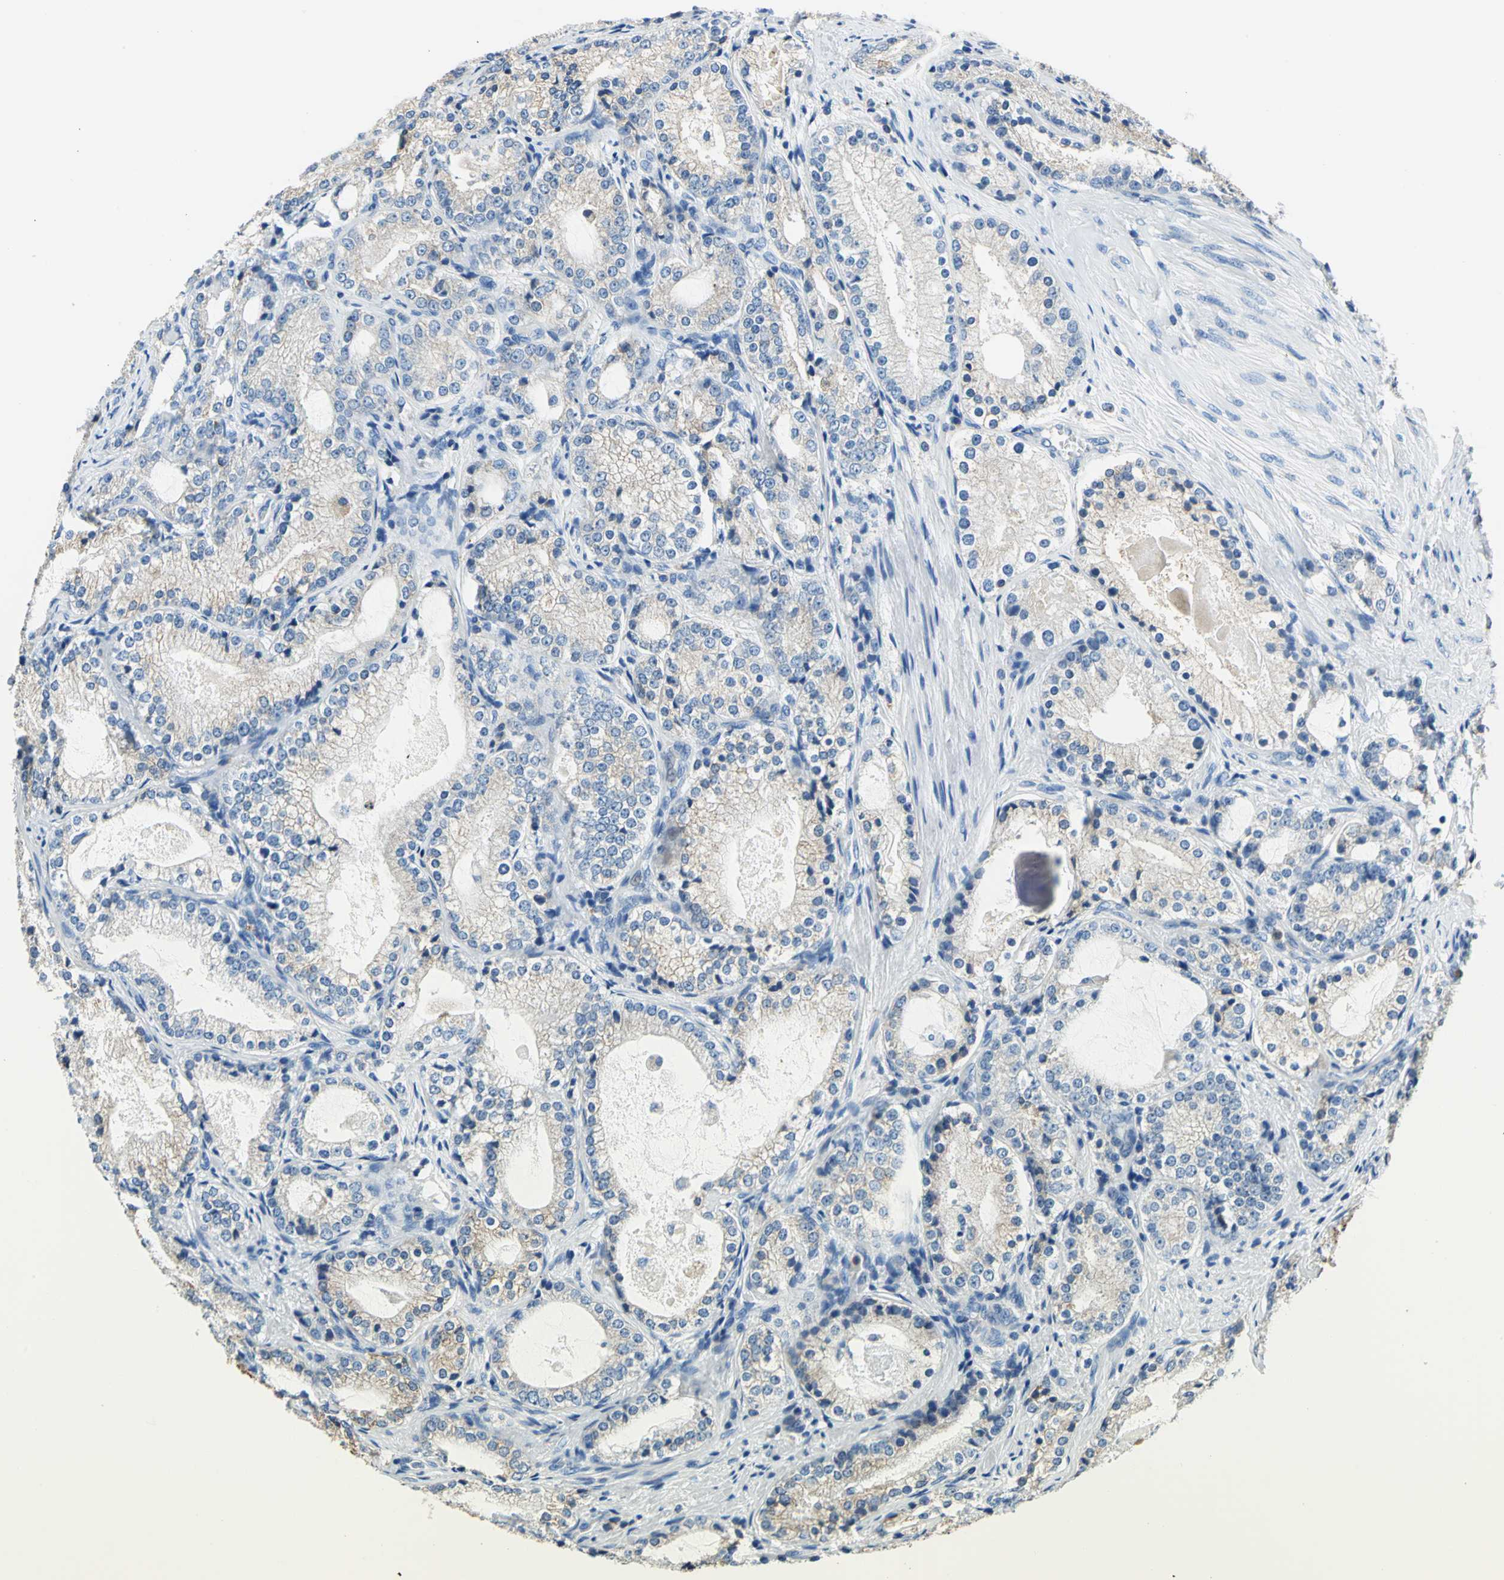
{"staining": {"intensity": "weak", "quantity": "25%-75%", "location": "cytoplasmic/membranous"}, "tissue": "prostate cancer", "cell_type": "Tumor cells", "image_type": "cancer", "snomed": [{"axis": "morphology", "description": "Adenocarcinoma, High grade"}, {"axis": "topography", "description": "Prostate"}], "caption": "Brown immunohistochemical staining in prostate adenocarcinoma (high-grade) shows weak cytoplasmic/membranous staining in about 25%-75% of tumor cells.", "gene": "SEPTIN6", "patient": {"sex": "male", "age": 63}}